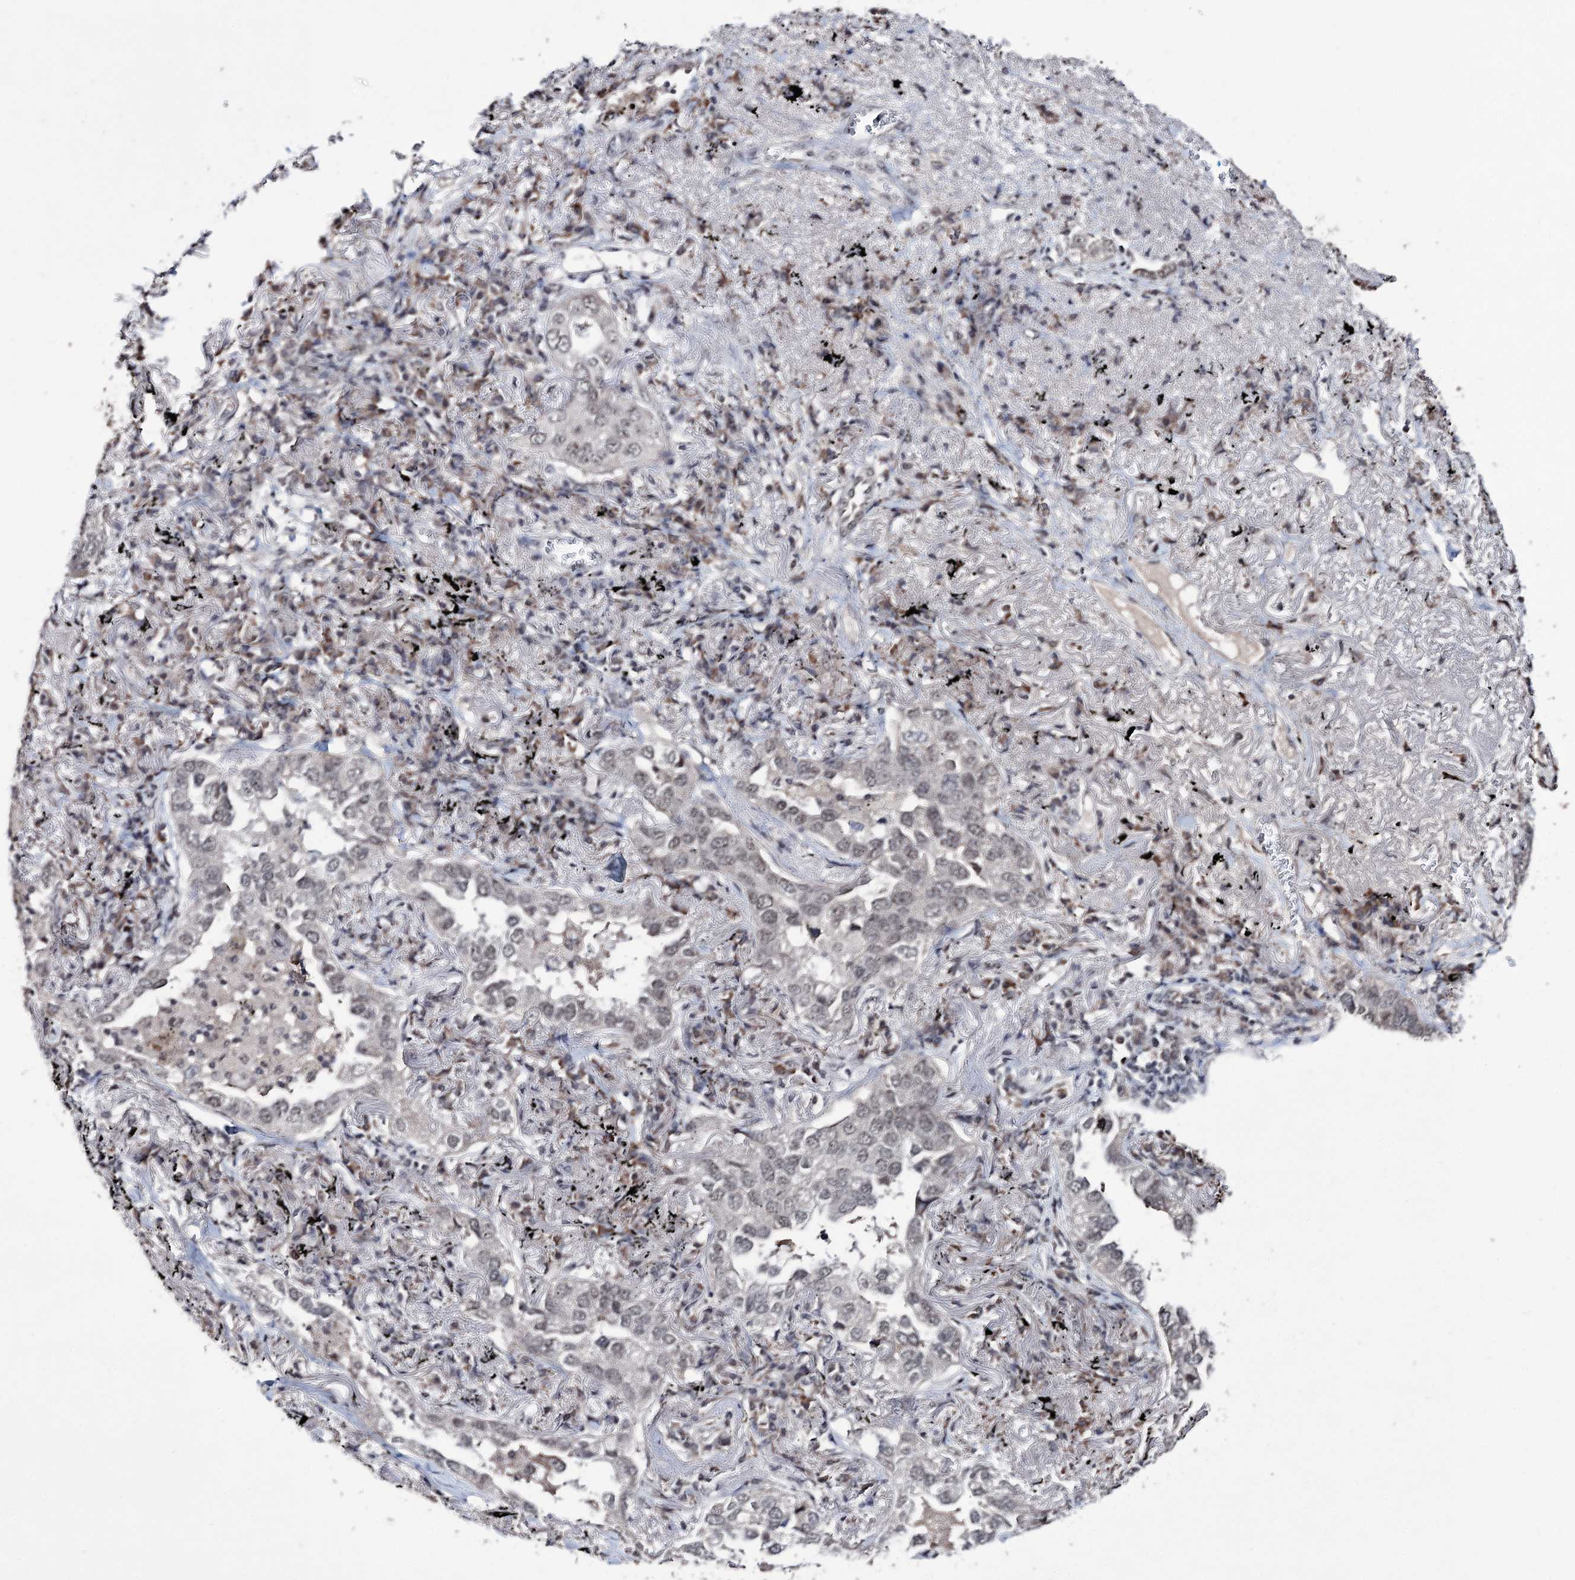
{"staining": {"intensity": "weak", "quantity": "25%-75%", "location": "nuclear"}, "tissue": "lung cancer", "cell_type": "Tumor cells", "image_type": "cancer", "snomed": [{"axis": "morphology", "description": "Adenocarcinoma, NOS"}, {"axis": "topography", "description": "Lung"}], "caption": "Immunohistochemical staining of human lung cancer (adenocarcinoma) shows low levels of weak nuclear protein staining in approximately 25%-75% of tumor cells.", "gene": "VGLL4", "patient": {"sex": "male", "age": 65}}